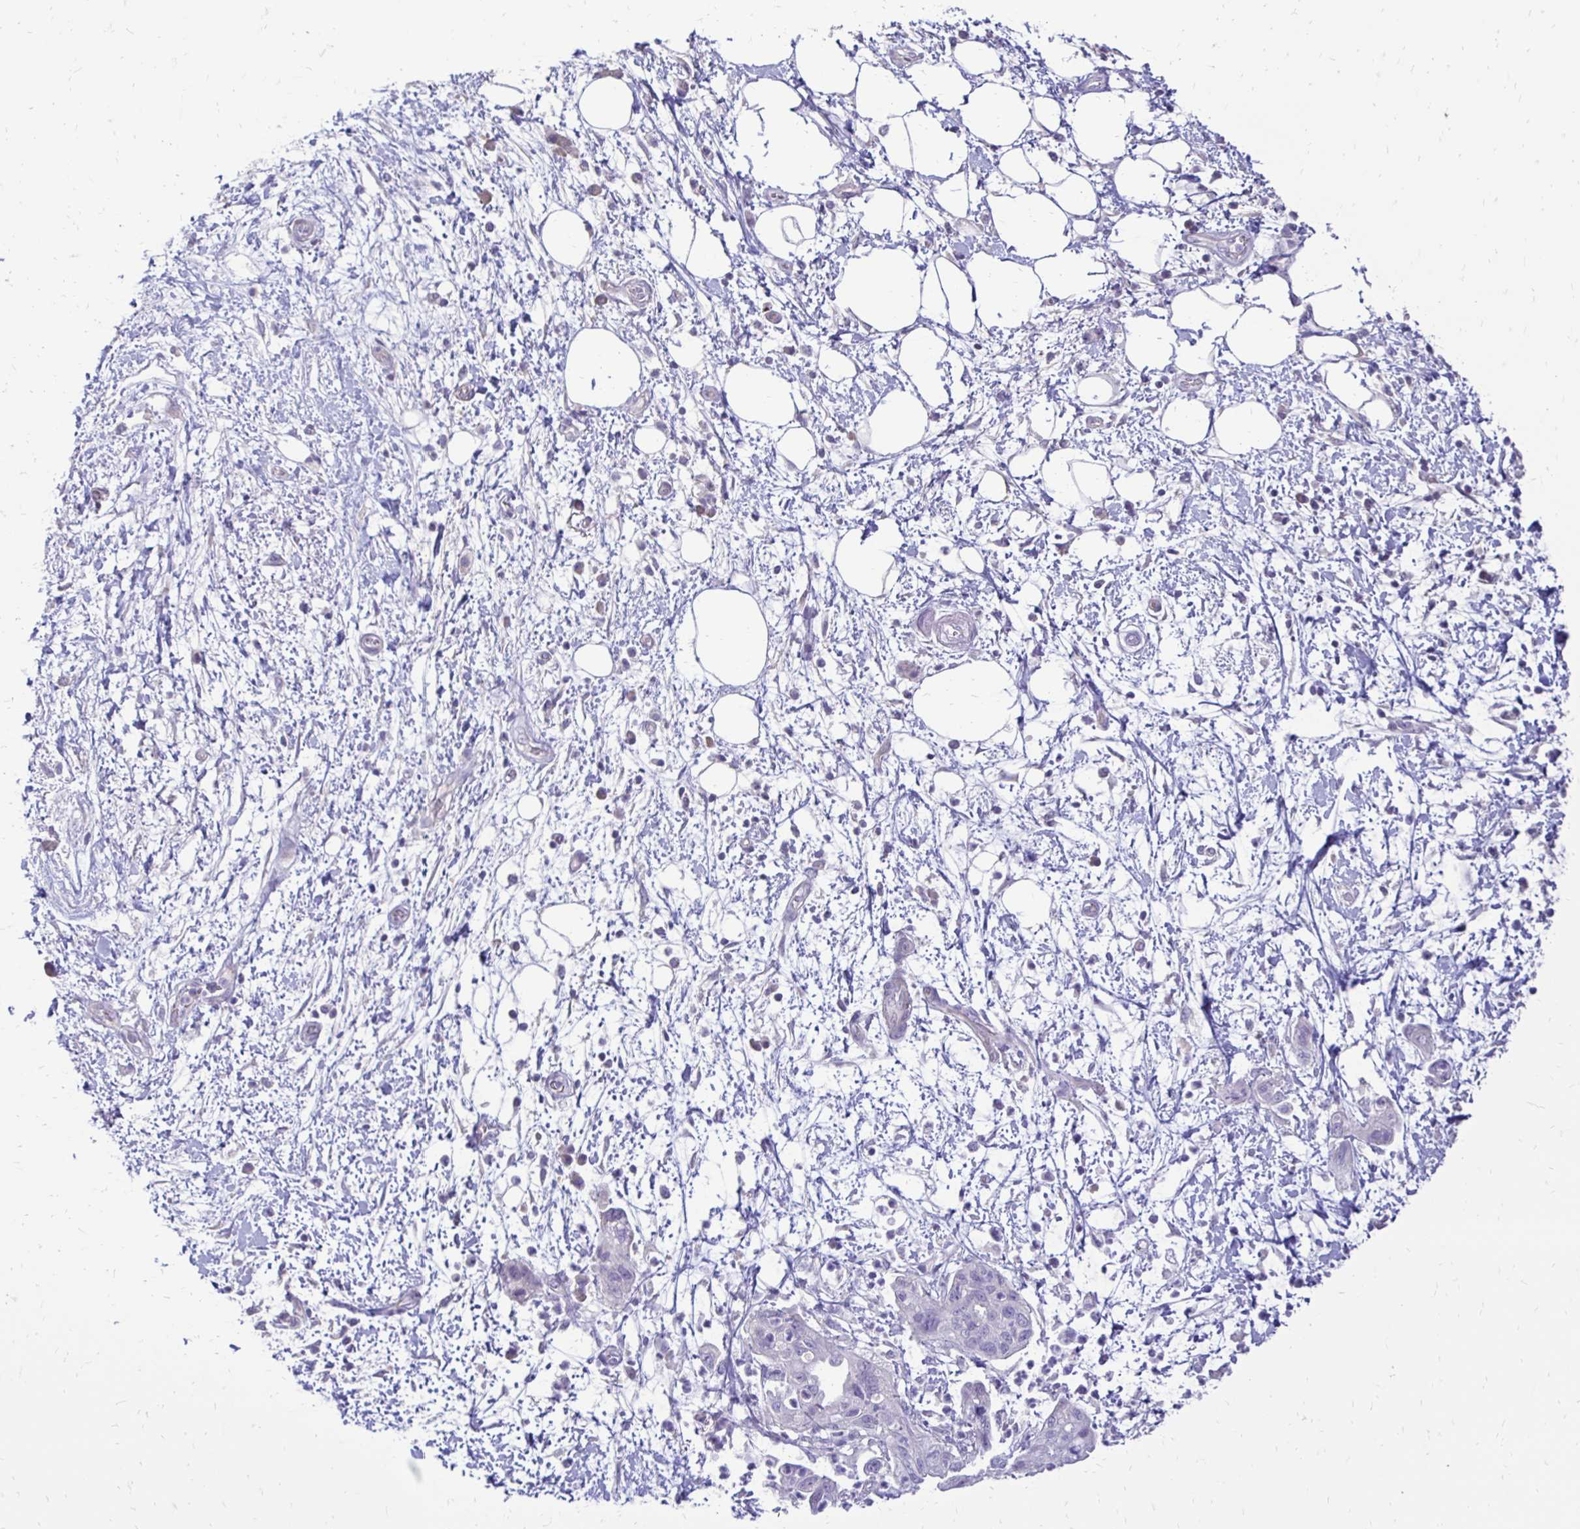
{"staining": {"intensity": "negative", "quantity": "none", "location": "none"}, "tissue": "pancreatic cancer", "cell_type": "Tumor cells", "image_type": "cancer", "snomed": [{"axis": "morphology", "description": "Adenocarcinoma, NOS"}, {"axis": "topography", "description": "Pancreas"}], "caption": "Pancreatic adenocarcinoma was stained to show a protein in brown. There is no significant expression in tumor cells.", "gene": "GAS2", "patient": {"sex": "female", "age": 73}}